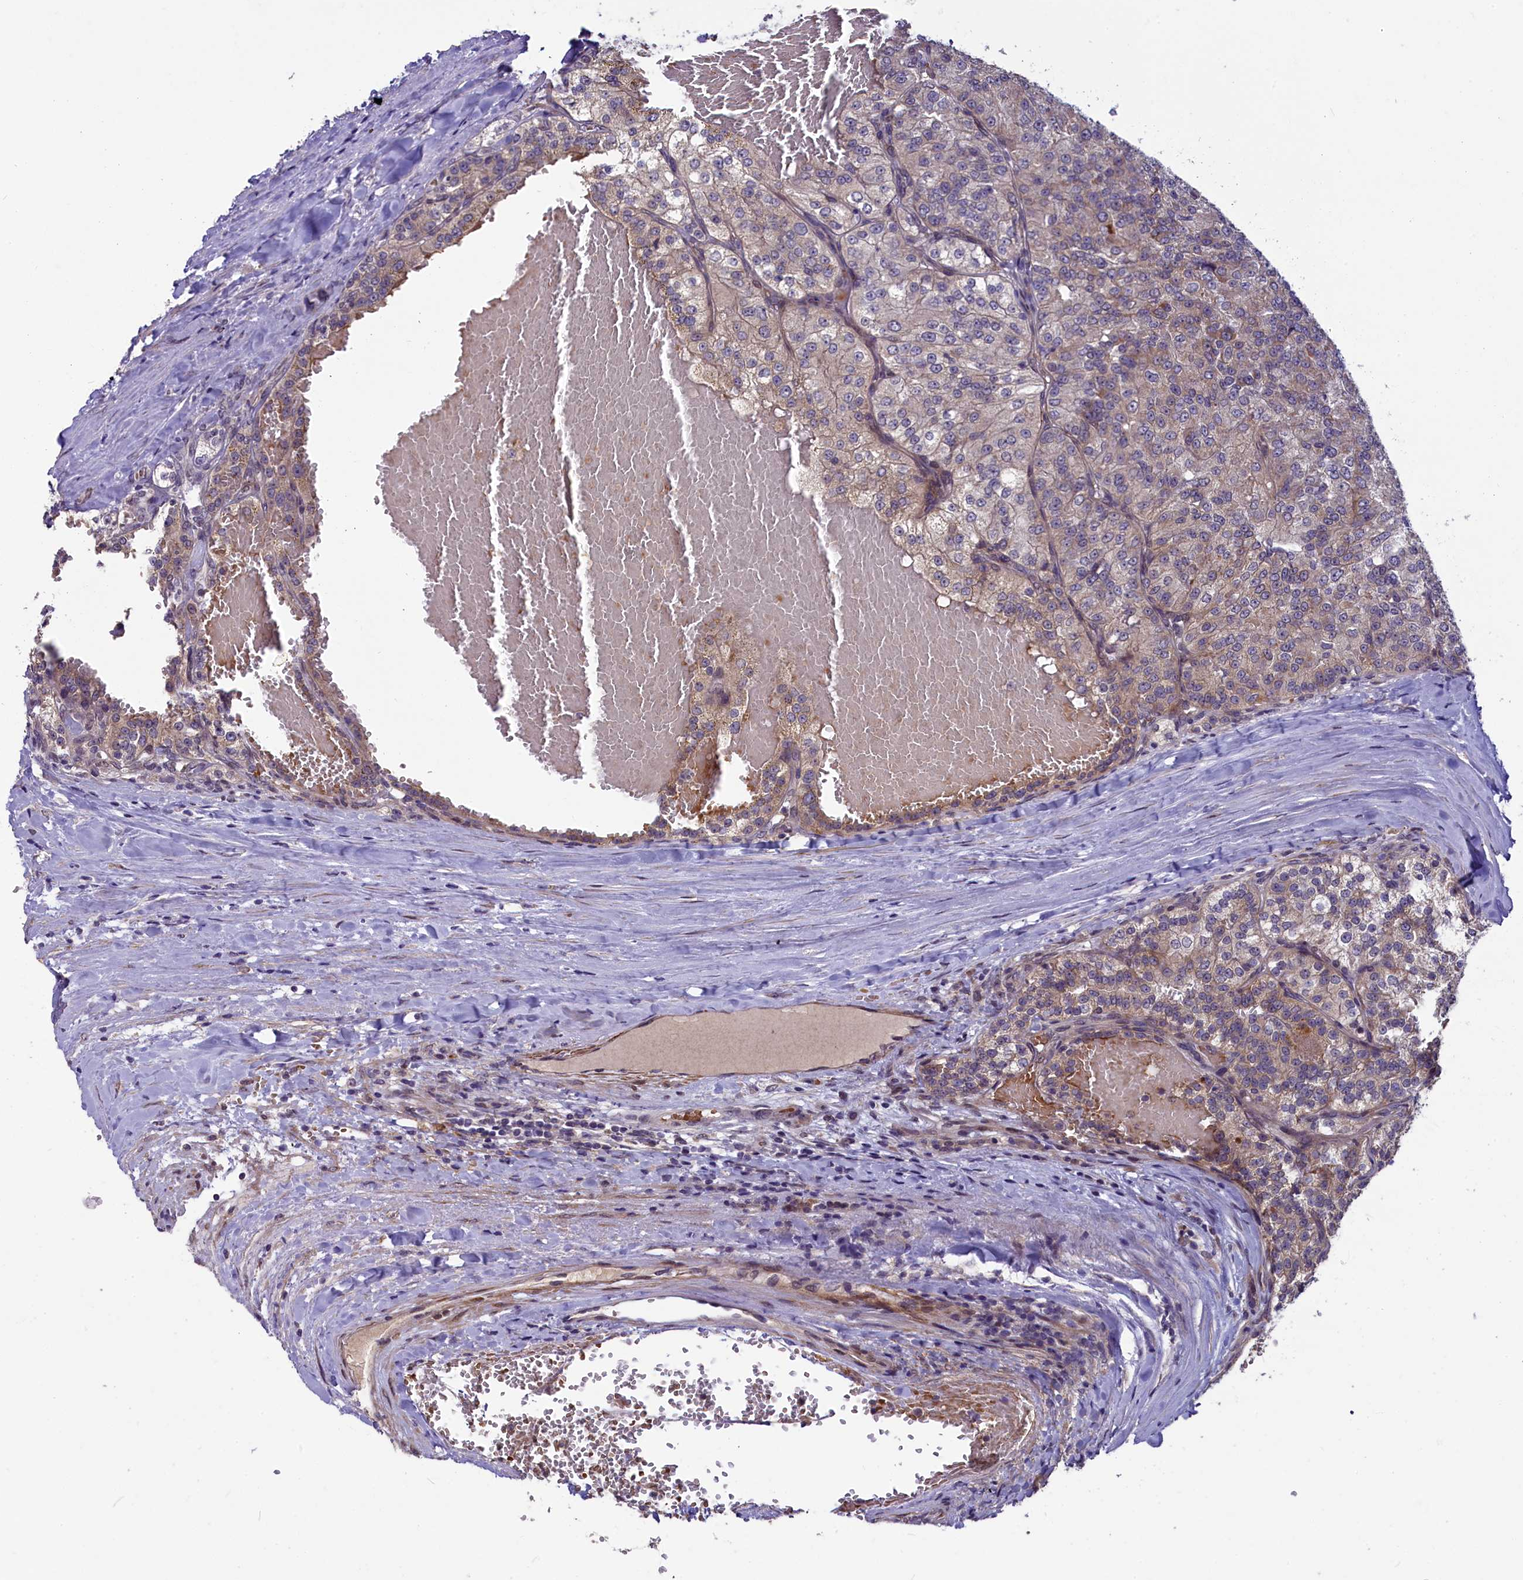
{"staining": {"intensity": "weak", "quantity": ">75%", "location": "cytoplasmic/membranous"}, "tissue": "renal cancer", "cell_type": "Tumor cells", "image_type": "cancer", "snomed": [{"axis": "morphology", "description": "Adenocarcinoma, NOS"}, {"axis": "topography", "description": "Kidney"}], "caption": "Protein staining of renal cancer (adenocarcinoma) tissue shows weak cytoplasmic/membranous positivity in about >75% of tumor cells.", "gene": "SLC39A6", "patient": {"sex": "female", "age": 63}}